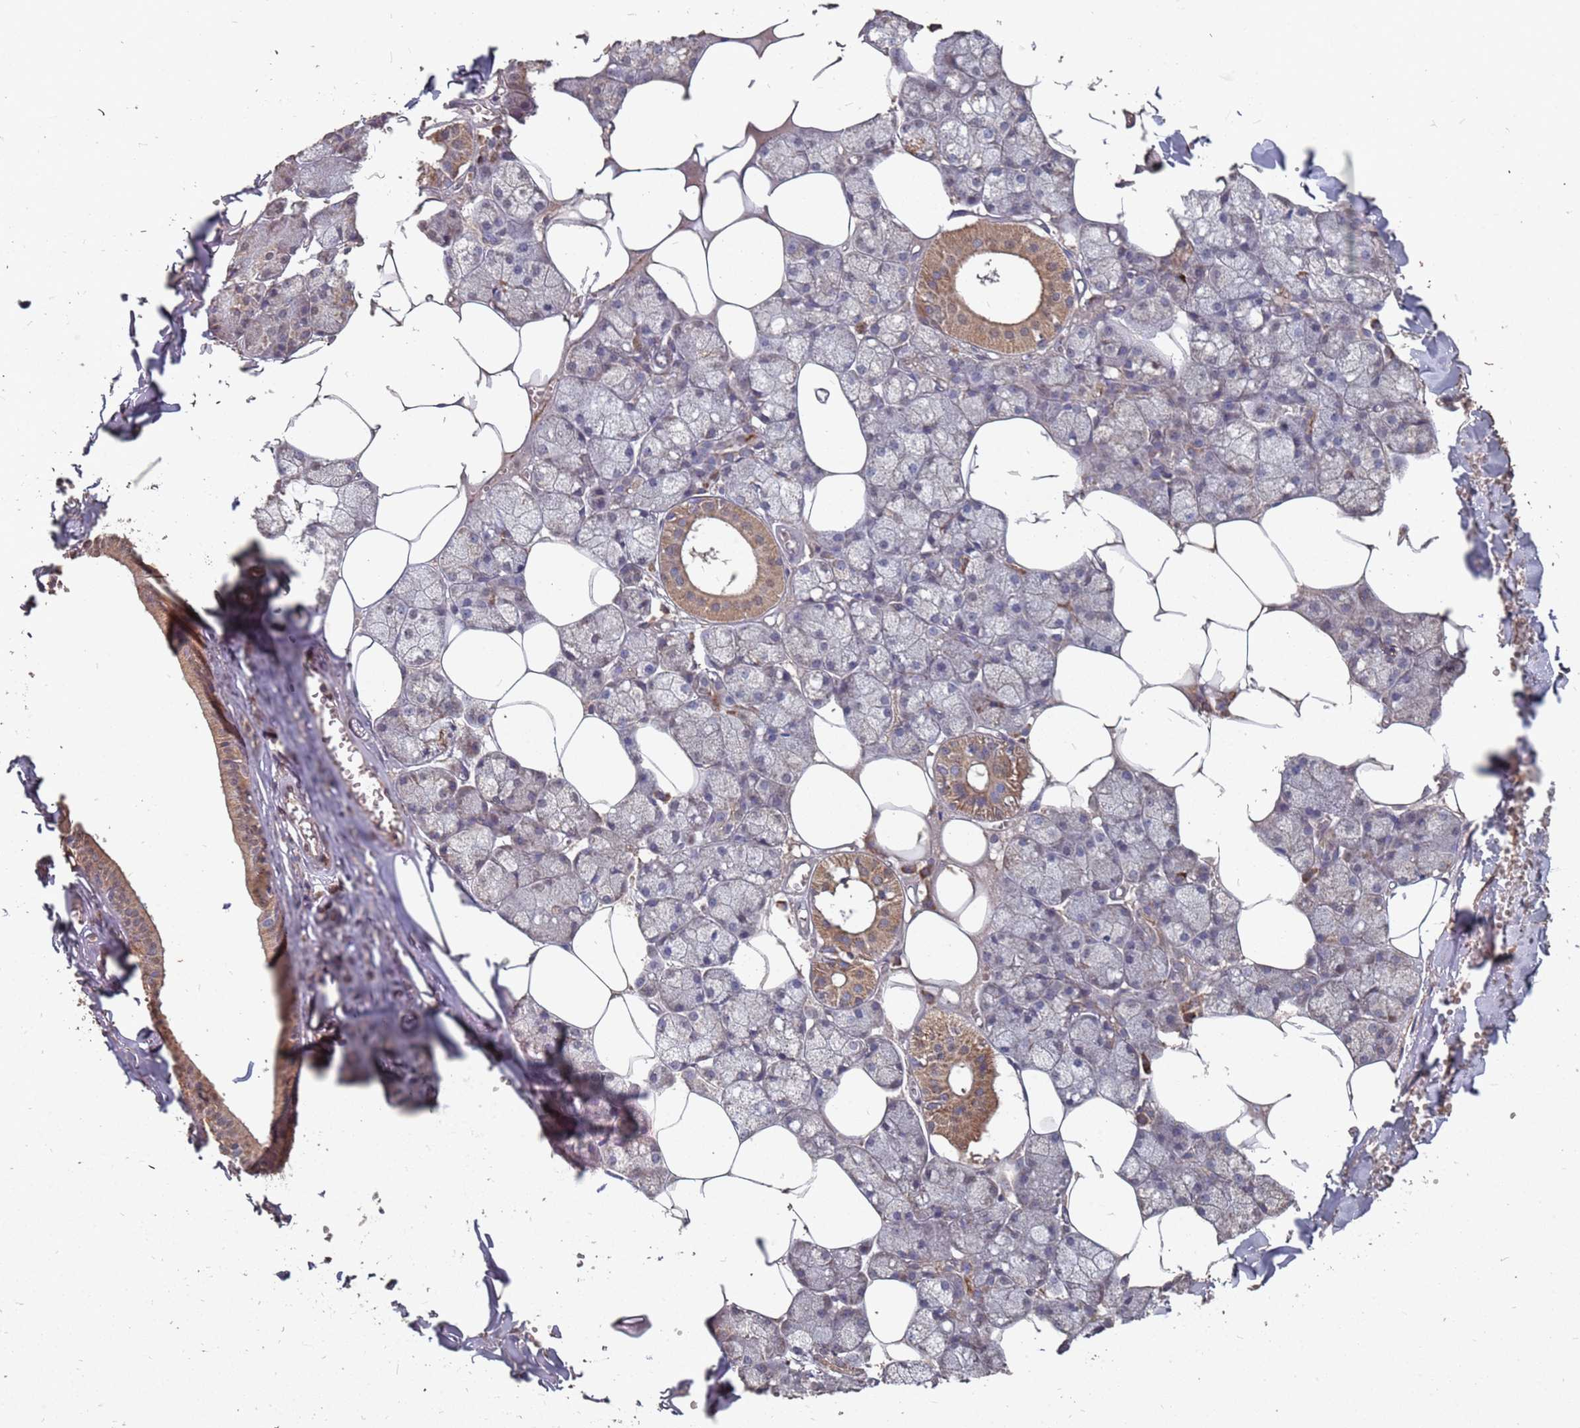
{"staining": {"intensity": "moderate", "quantity": "25%-75%", "location": "cytoplasmic/membranous"}, "tissue": "salivary gland", "cell_type": "Glandular cells", "image_type": "normal", "snomed": [{"axis": "morphology", "description": "Normal tissue, NOS"}, {"axis": "topography", "description": "Salivary gland"}], "caption": "Normal salivary gland was stained to show a protein in brown. There is medium levels of moderate cytoplasmic/membranous expression in about 25%-75% of glandular cells.", "gene": "PRORP", "patient": {"sex": "male", "age": 62}}